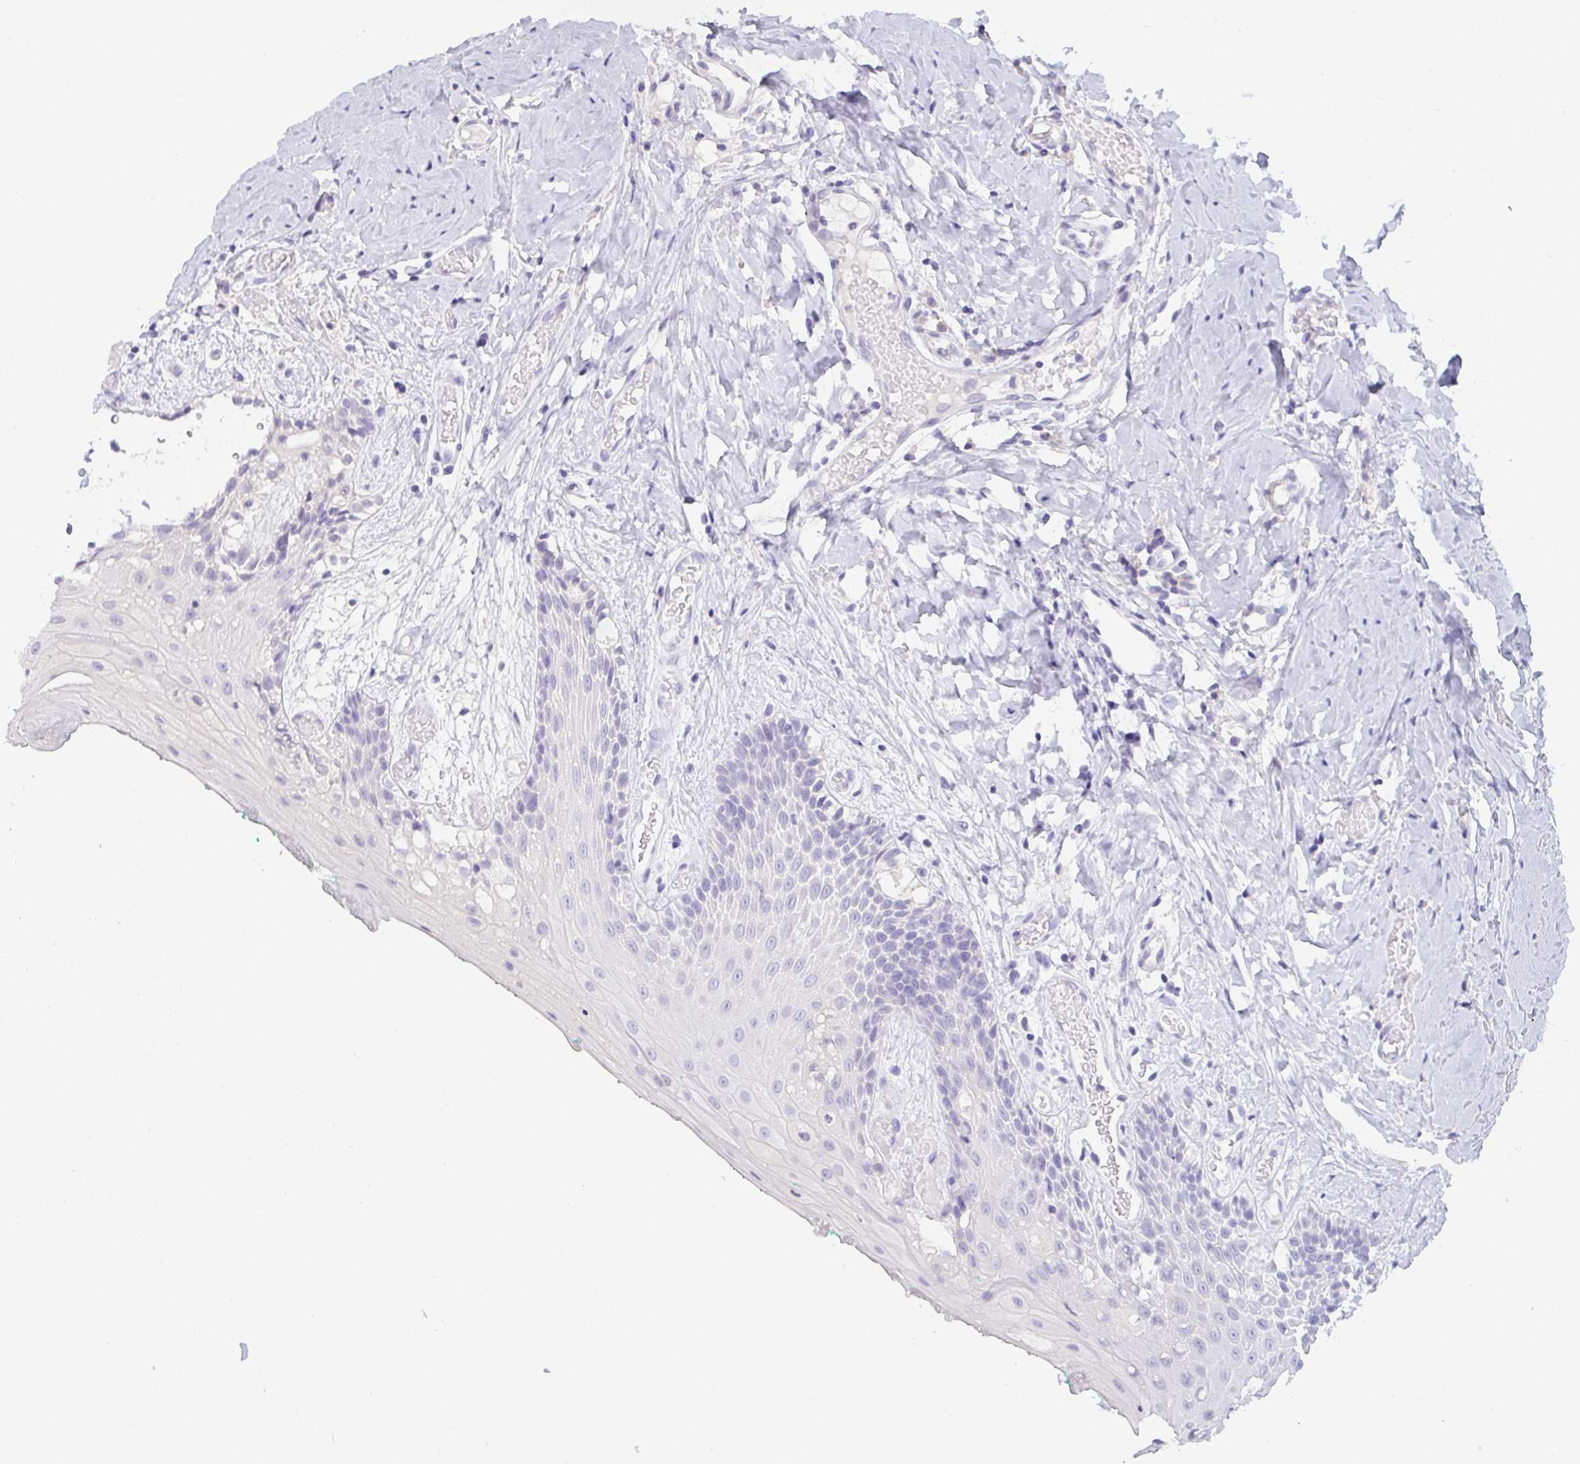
{"staining": {"intensity": "negative", "quantity": "none", "location": "none"}, "tissue": "oral mucosa", "cell_type": "Squamous epithelial cells", "image_type": "normal", "snomed": [{"axis": "morphology", "description": "Normal tissue, NOS"}, {"axis": "topography", "description": "Oral tissue"}, {"axis": "topography", "description": "Tounge, NOS"}], "caption": "Protein analysis of unremarkable oral mucosa displays no significant positivity in squamous epithelial cells. (DAB immunohistochemistry, high magnification).", "gene": "COX7B", "patient": {"sex": "female", "age": 62}}